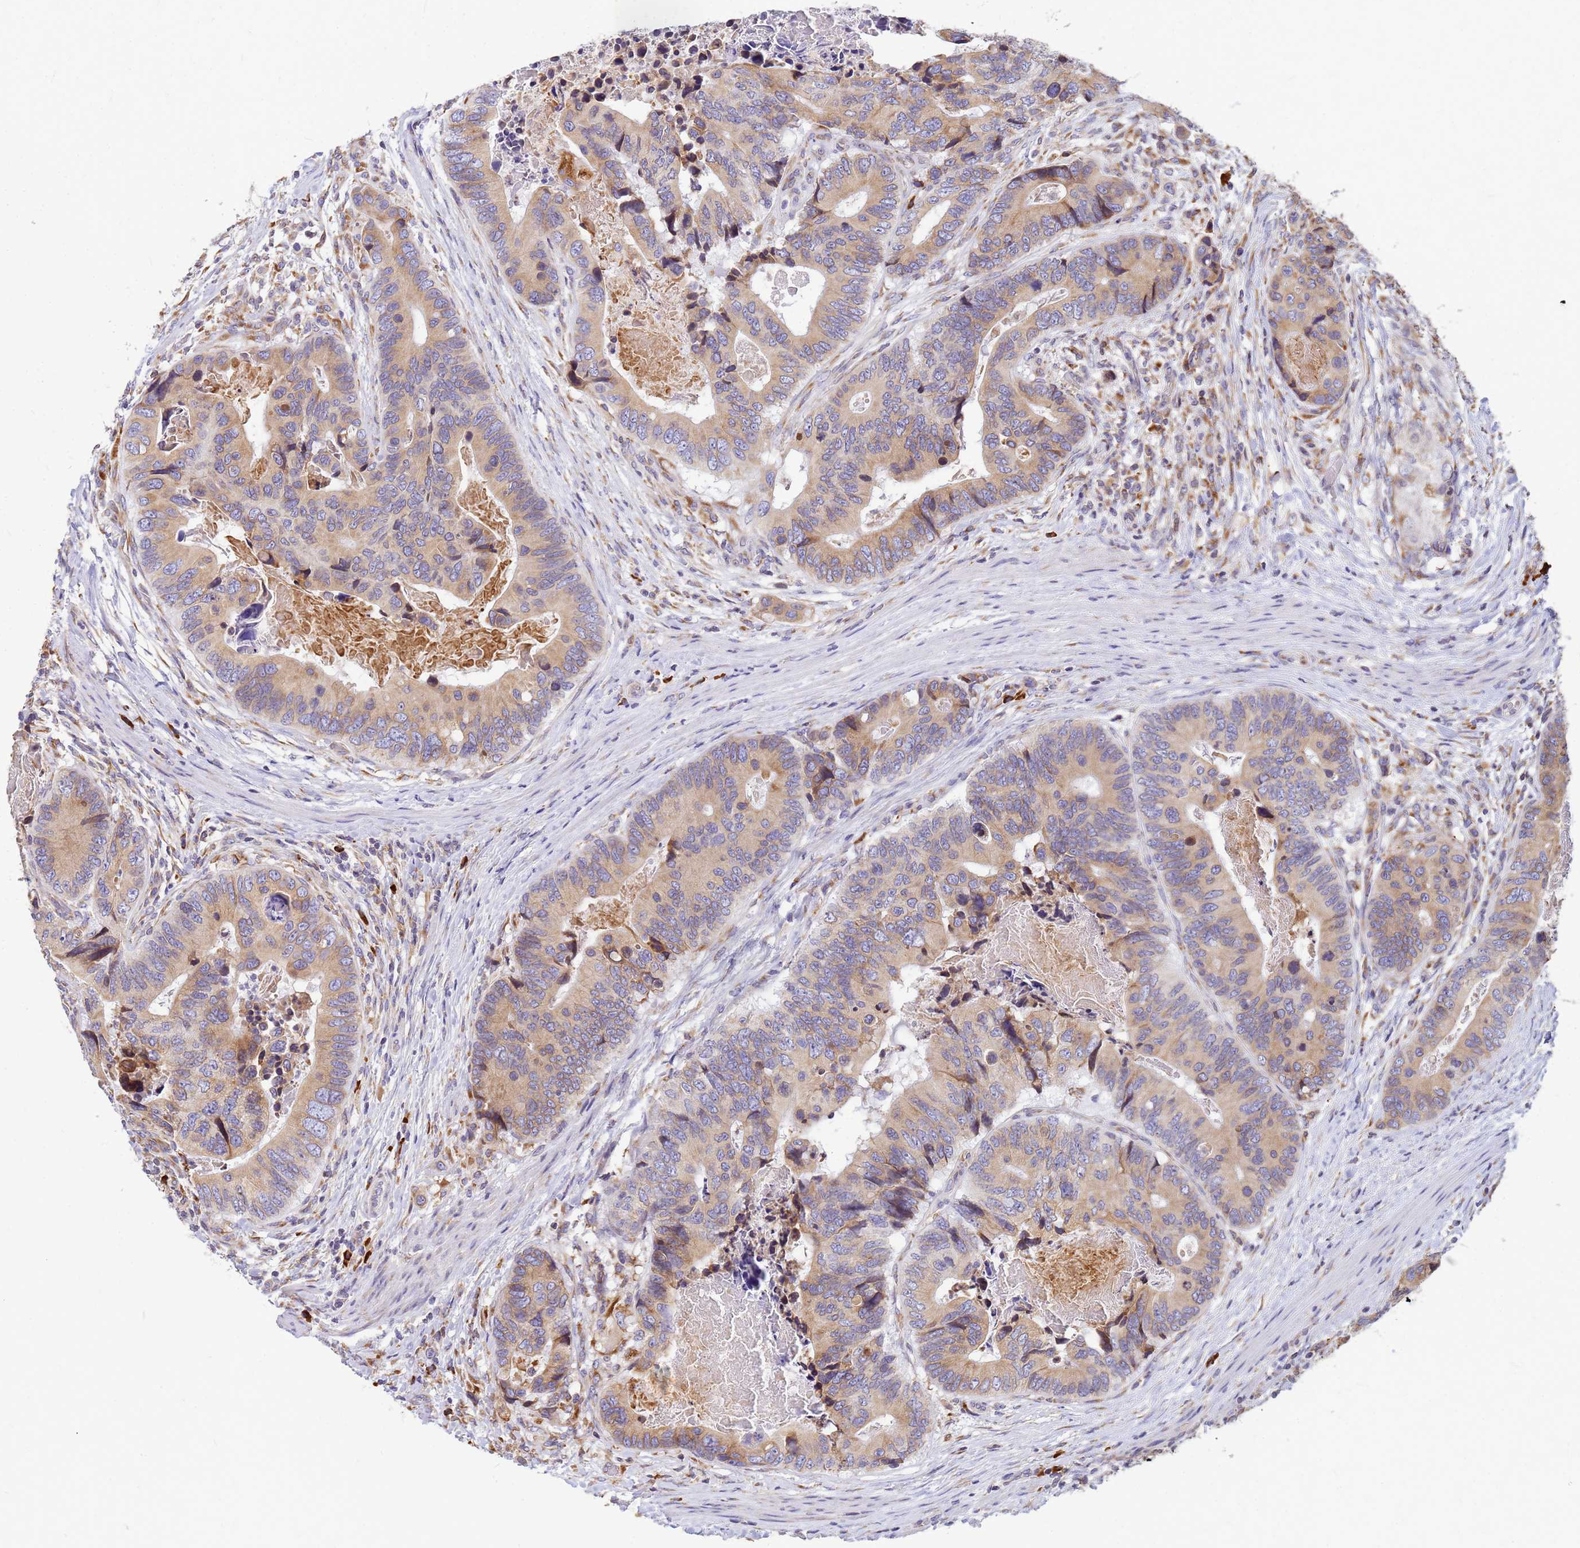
{"staining": {"intensity": "moderate", "quantity": "25%-75%", "location": "cytoplasmic/membranous"}, "tissue": "colorectal cancer", "cell_type": "Tumor cells", "image_type": "cancer", "snomed": [{"axis": "morphology", "description": "Adenocarcinoma, NOS"}, {"axis": "topography", "description": "Colon"}], "caption": "This is a micrograph of IHC staining of adenocarcinoma (colorectal), which shows moderate expression in the cytoplasmic/membranous of tumor cells.", "gene": "SSR4", "patient": {"sex": "male", "age": 84}}